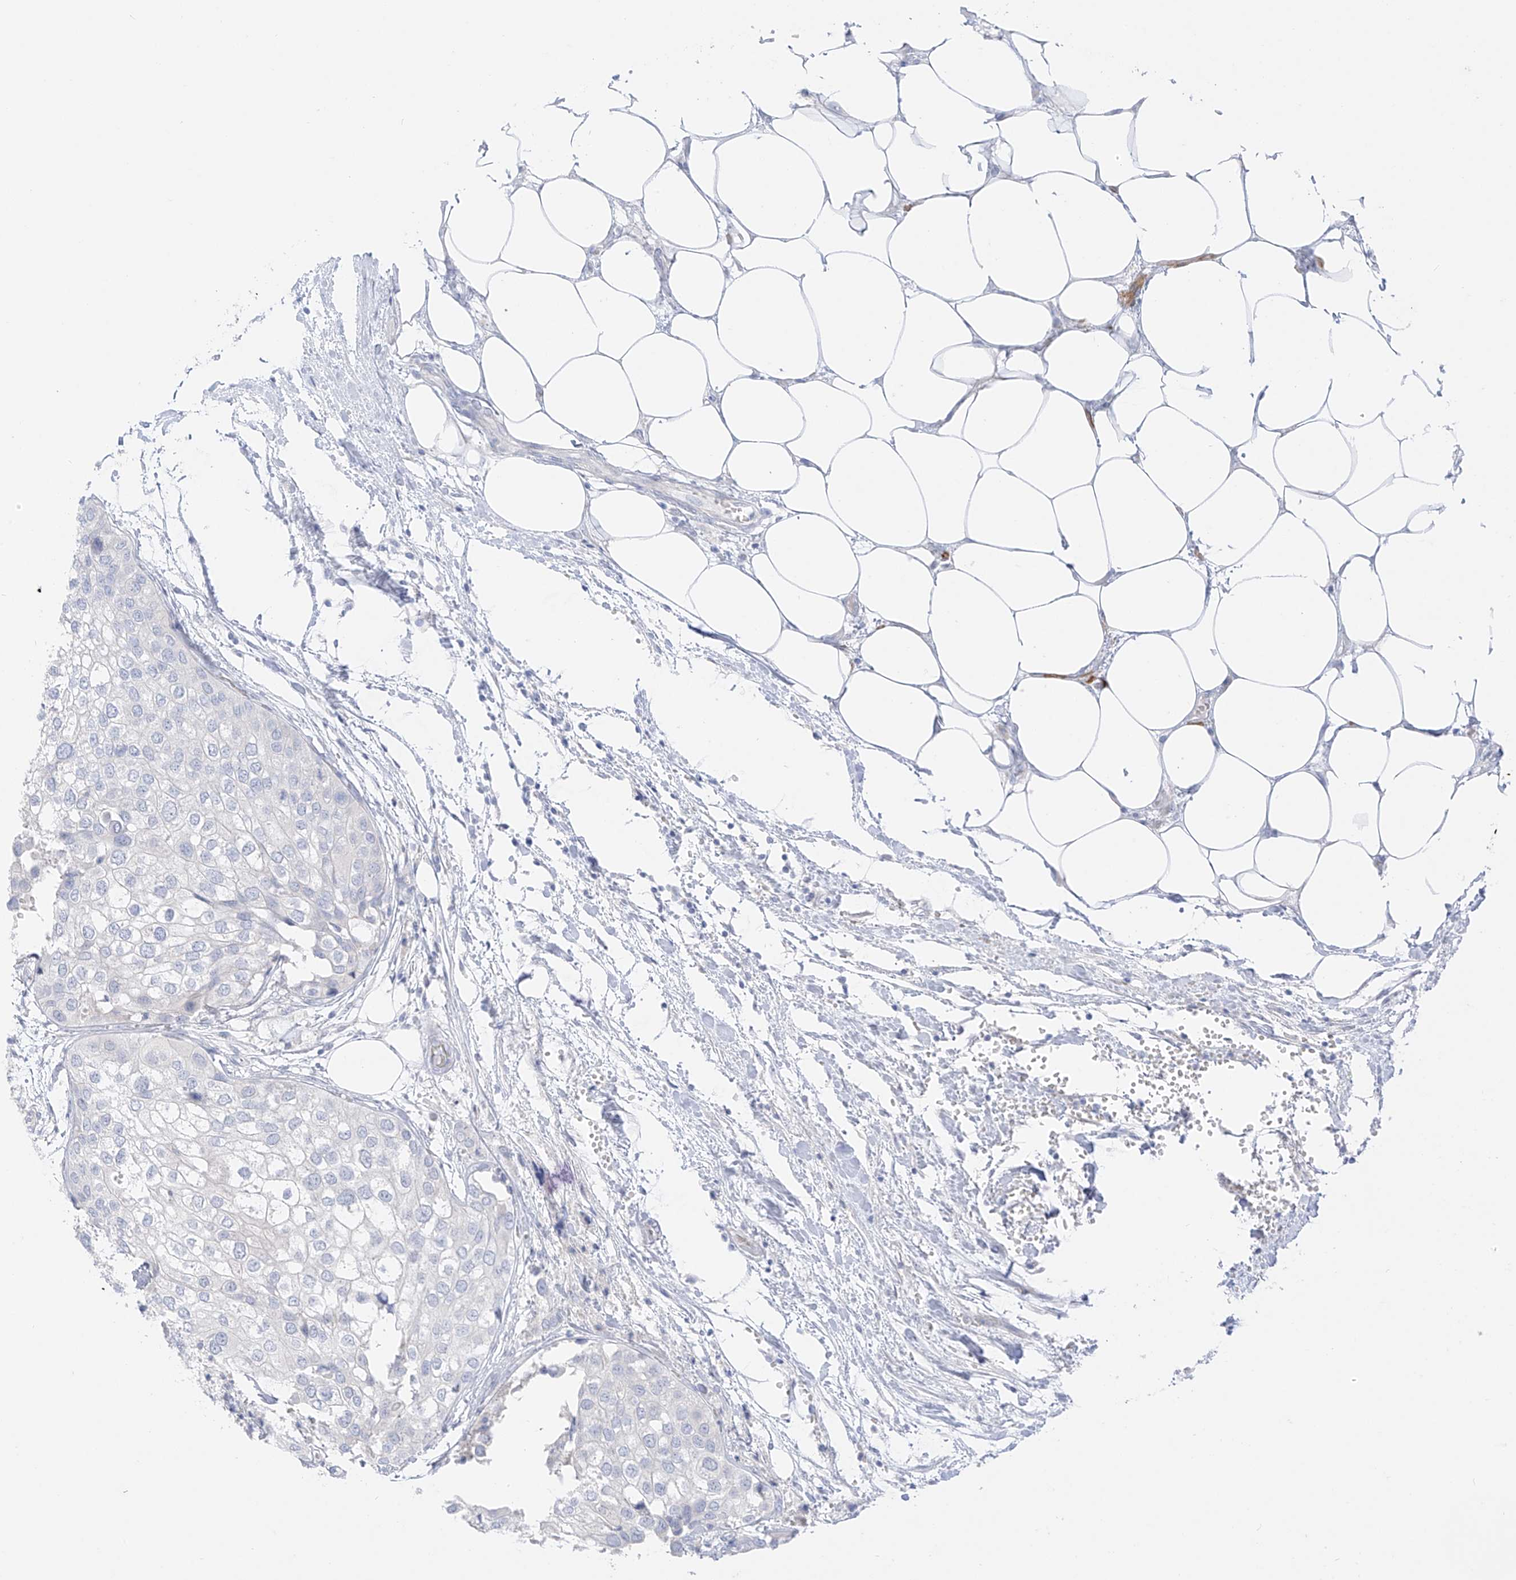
{"staining": {"intensity": "negative", "quantity": "none", "location": "none"}, "tissue": "urothelial cancer", "cell_type": "Tumor cells", "image_type": "cancer", "snomed": [{"axis": "morphology", "description": "Urothelial carcinoma, High grade"}, {"axis": "topography", "description": "Urinary bladder"}], "caption": "An IHC histopathology image of urothelial cancer is shown. There is no staining in tumor cells of urothelial cancer.", "gene": "ST3GAL5", "patient": {"sex": "male", "age": 64}}